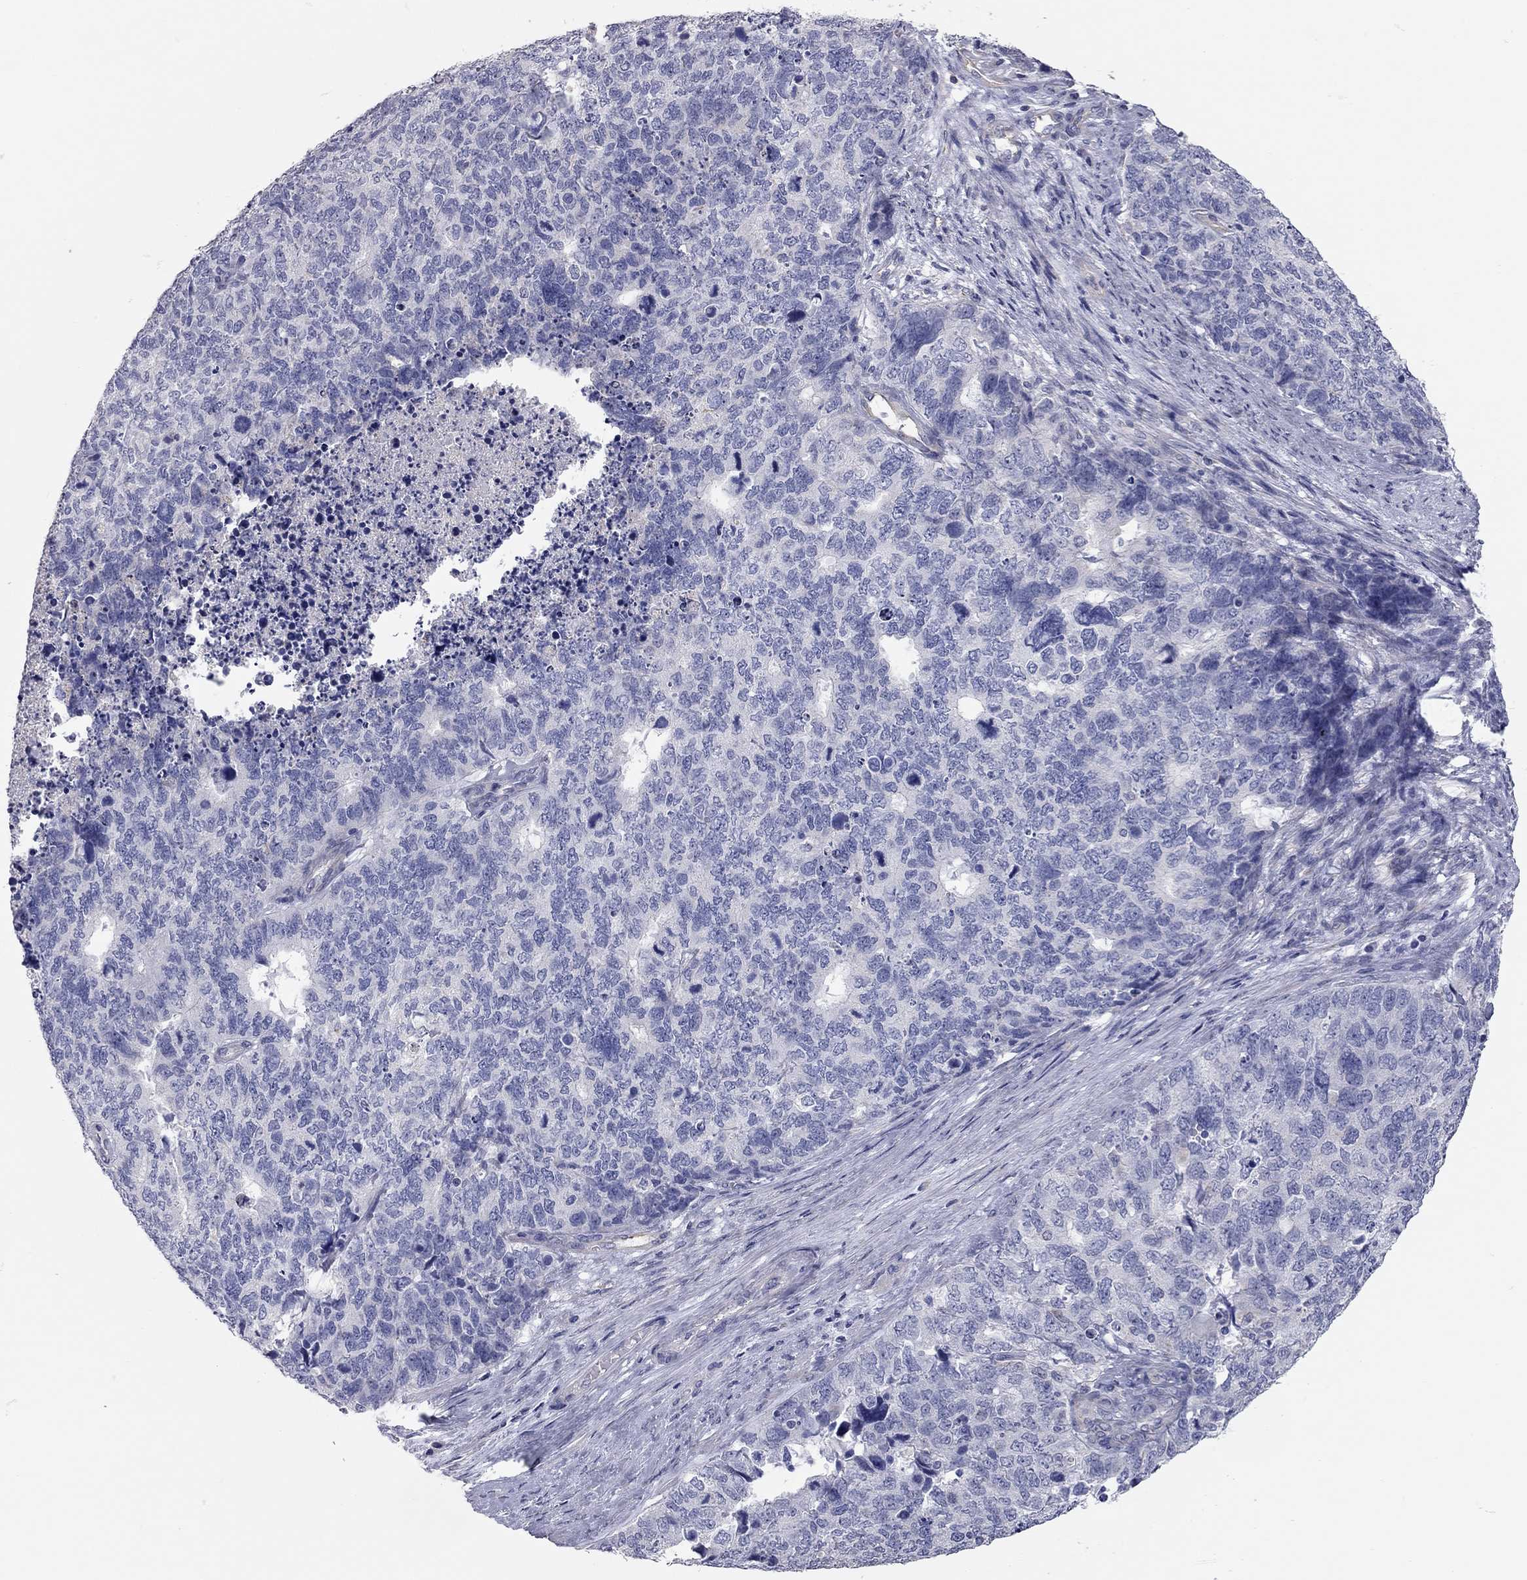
{"staining": {"intensity": "negative", "quantity": "none", "location": "none"}, "tissue": "cervical cancer", "cell_type": "Tumor cells", "image_type": "cancer", "snomed": [{"axis": "morphology", "description": "Squamous cell carcinoma, NOS"}, {"axis": "topography", "description": "Cervix"}], "caption": "The histopathology image displays no staining of tumor cells in cervical cancer.", "gene": "C10orf90", "patient": {"sex": "female", "age": 63}}